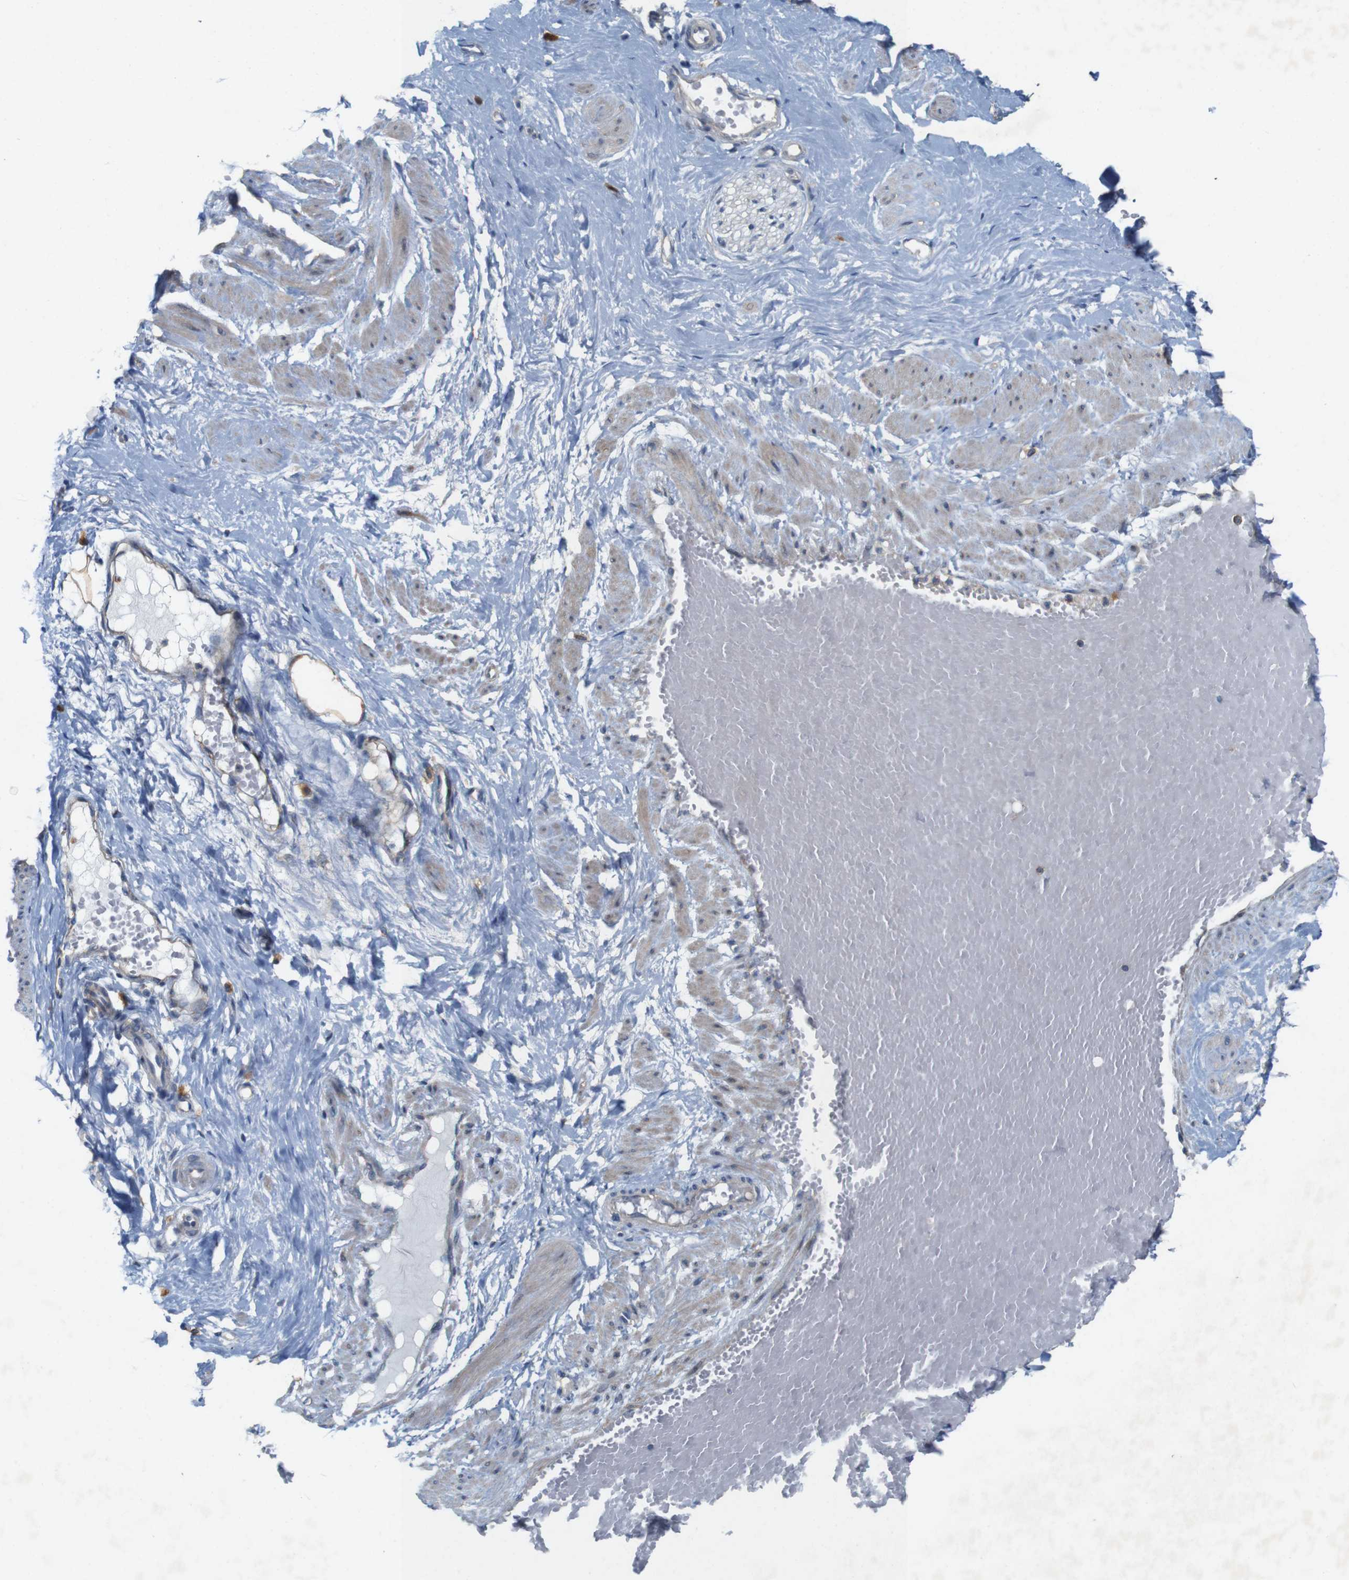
{"staining": {"intensity": "strong", "quantity": ">75%", "location": "cytoplasmic/membranous"}, "tissue": "adipose tissue", "cell_type": "Adipocytes", "image_type": "normal", "snomed": [{"axis": "morphology", "description": "Normal tissue, NOS"}, {"axis": "topography", "description": "Soft tissue"}, {"axis": "topography", "description": "Vascular tissue"}], "caption": "An immunohistochemistry image of unremarkable tissue is shown. Protein staining in brown shows strong cytoplasmic/membranous positivity in adipose tissue within adipocytes. The staining was performed using DAB (3,3'-diaminobenzidine), with brown indicating positive protein expression. Nuclei are stained blue with hematoxylin.", "gene": "SIGLEC8", "patient": {"sex": "female", "age": 35}}